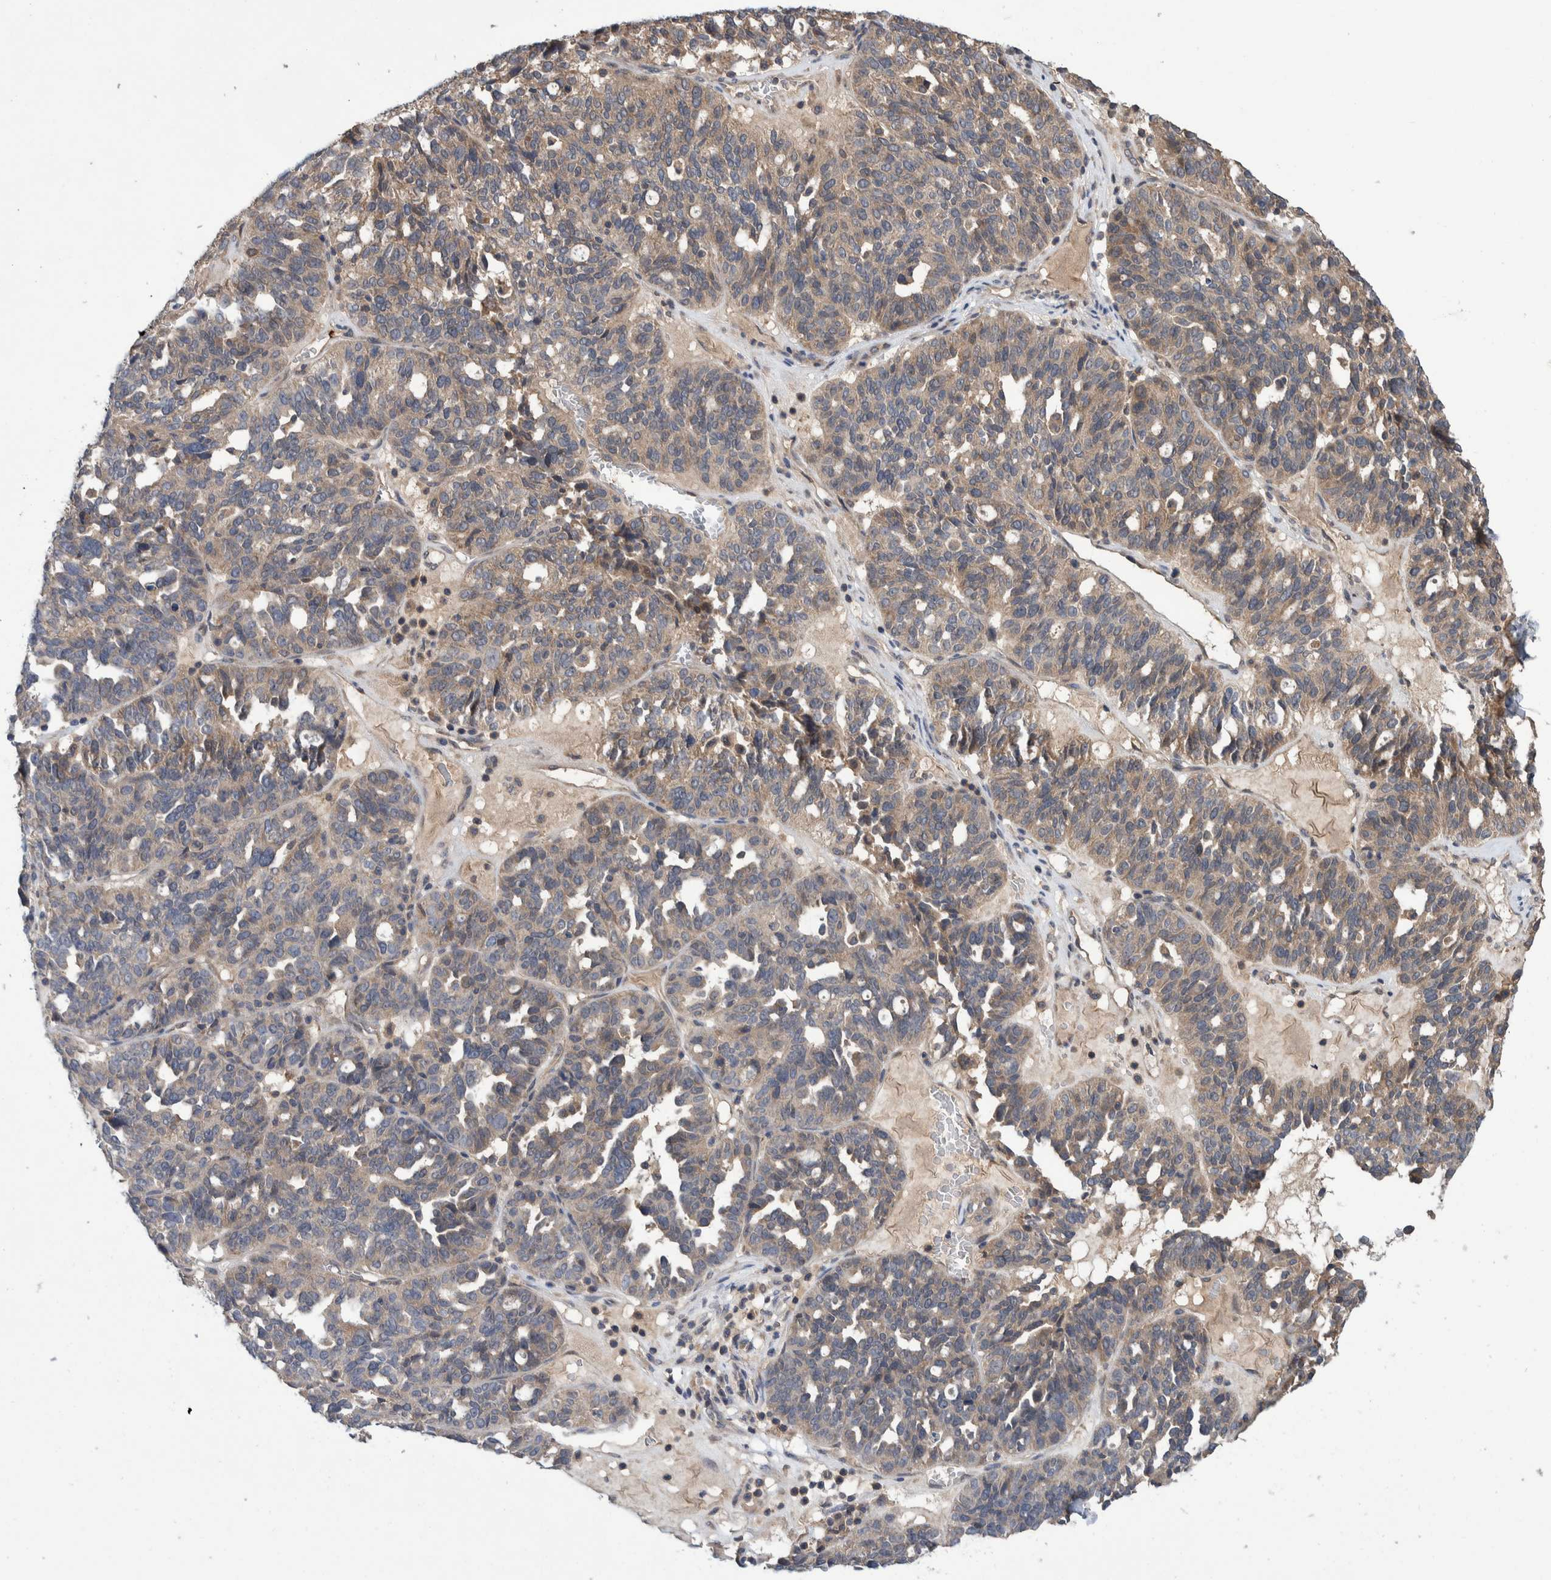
{"staining": {"intensity": "weak", "quantity": ">75%", "location": "cytoplasmic/membranous"}, "tissue": "ovarian cancer", "cell_type": "Tumor cells", "image_type": "cancer", "snomed": [{"axis": "morphology", "description": "Cystadenocarcinoma, serous, NOS"}, {"axis": "topography", "description": "Ovary"}], "caption": "Tumor cells display weak cytoplasmic/membranous expression in about >75% of cells in ovarian cancer.", "gene": "PLPBP", "patient": {"sex": "female", "age": 59}}